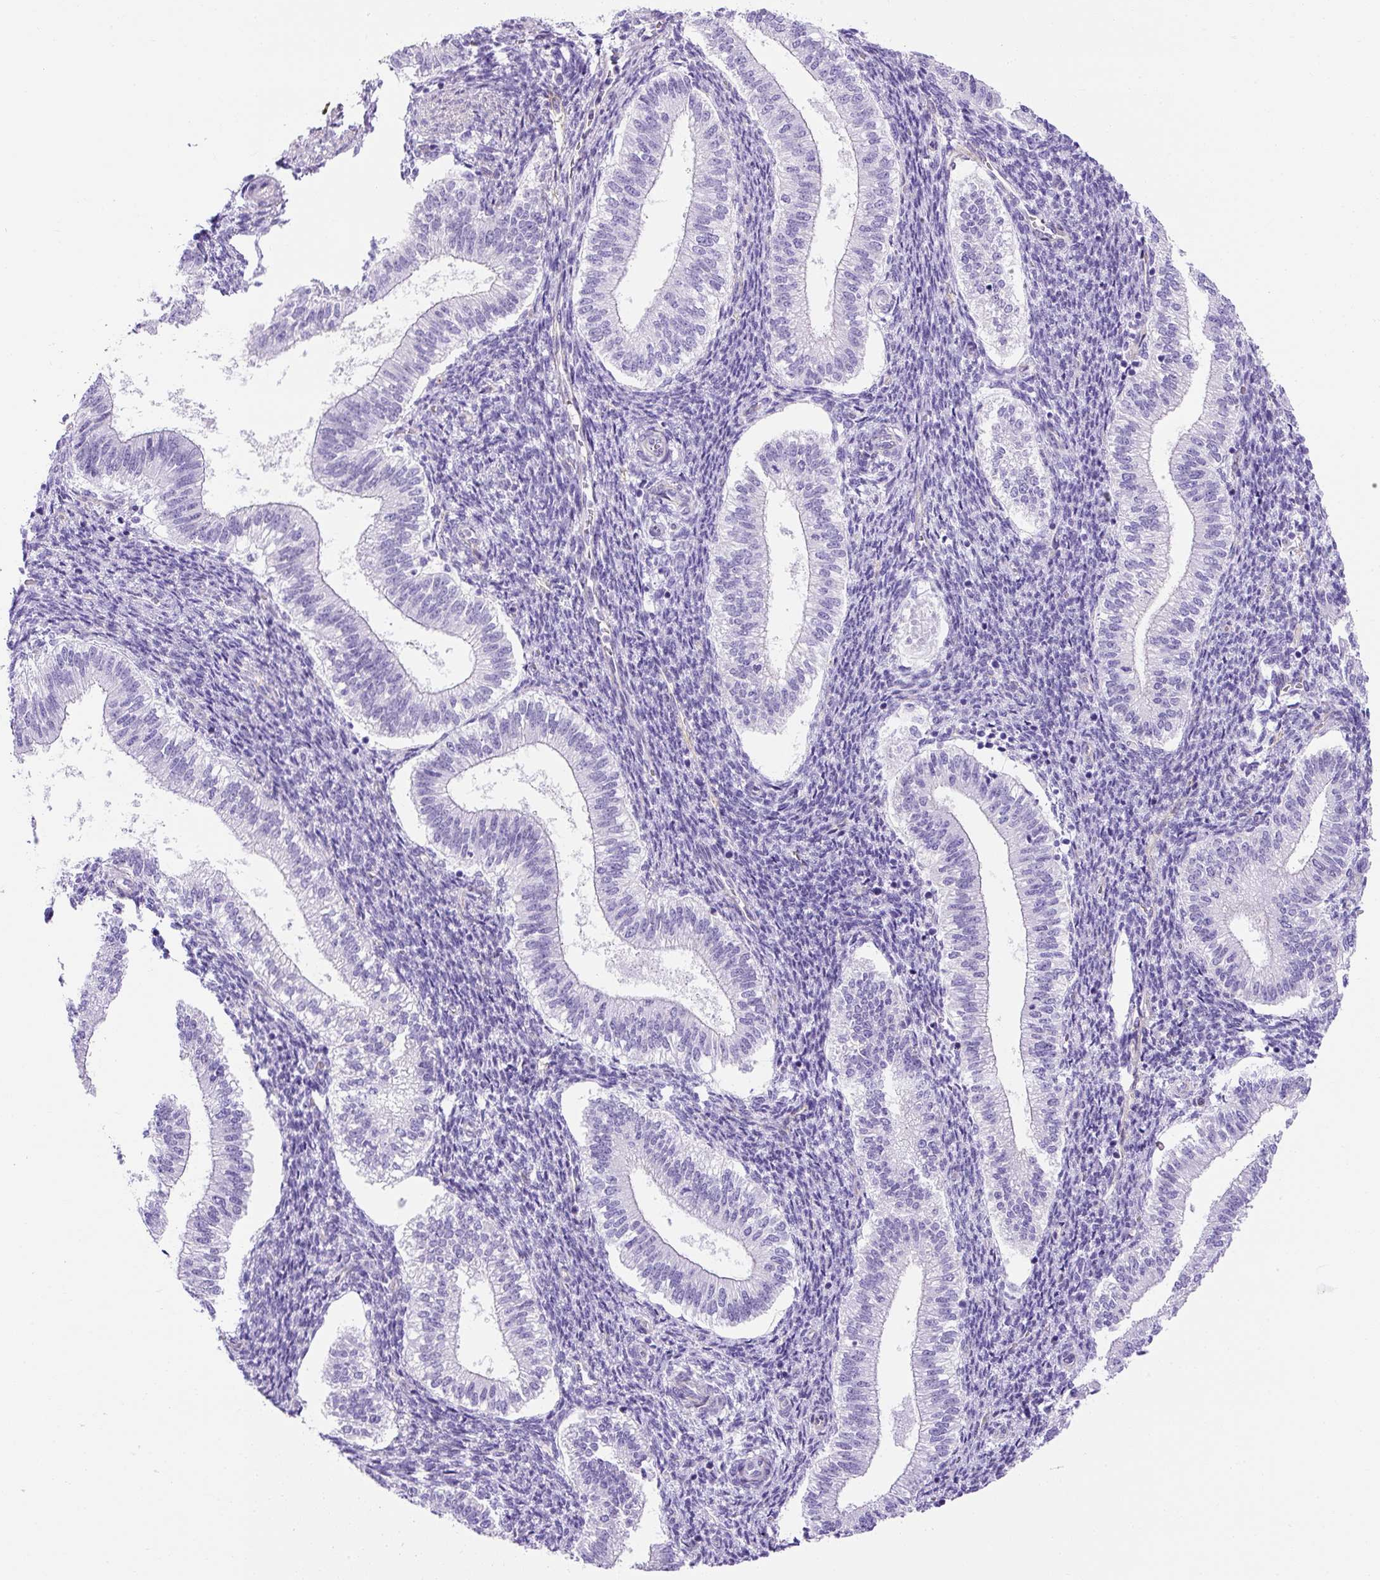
{"staining": {"intensity": "negative", "quantity": "none", "location": "none"}, "tissue": "endometrium", "cell_type": "Cells in endometrial stroma", "image_type": "normal", "snomed": [{"axis": "morphology", "description": "Normal tissue, NOS"}, {"axis": "topography", "description": "Endometrium"}], "caption": "IHC histopathology image of unremarkable endometrium stained for a protein (brown), which demonstrates no positivity in cells in endometrial stroma.", "gene": "KRT12", "patient": {"sex": "female", "age": 25}}